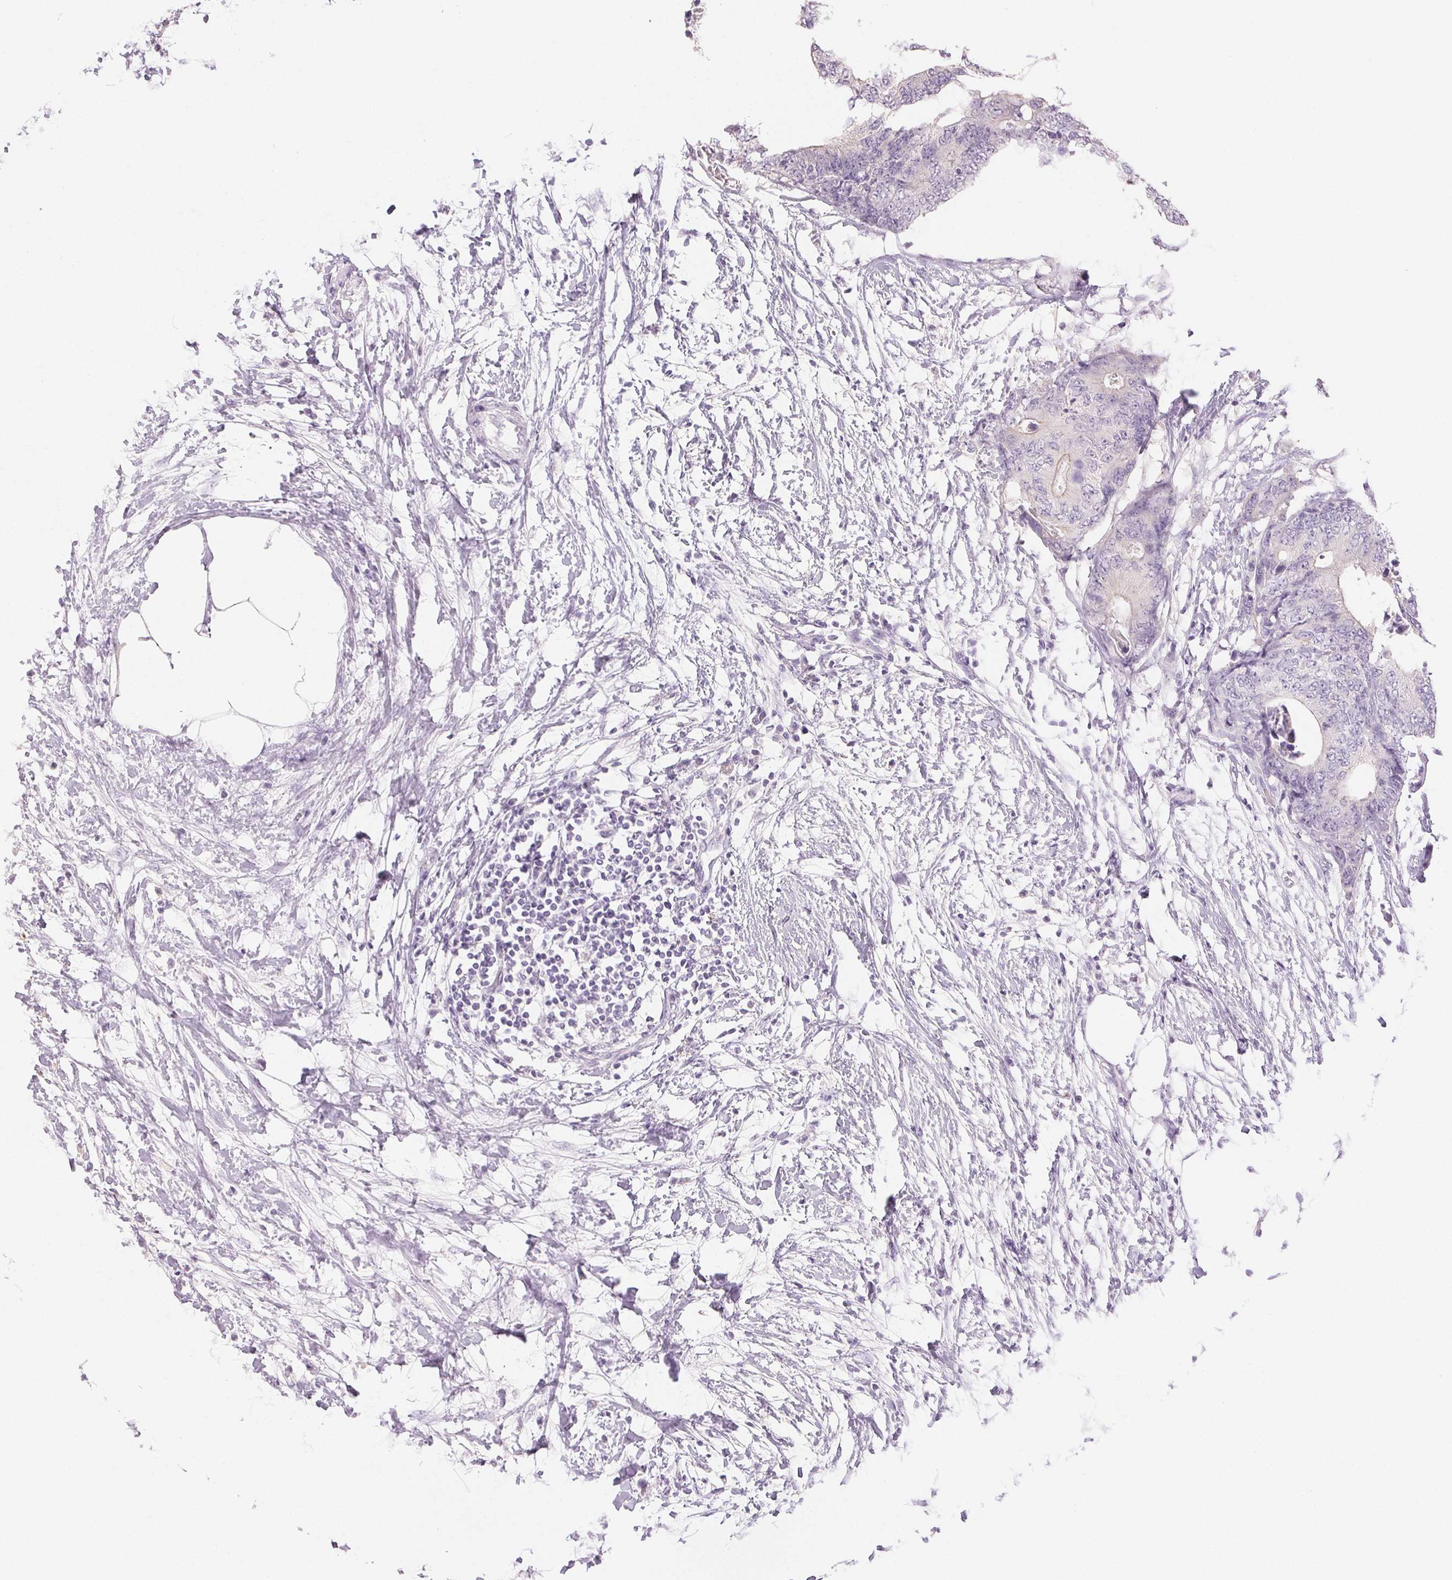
{"staining": {"intensity": "negative", "quantity": "none", "location": "none"}, "tissue": "colorectal cancer", "cell_type": "Tumor cells", "image_type": "cancer", "snomed": [{"axis": "morphology", "description": "Adenocarcinoma, NOS"}, {"axis": "topography", "description": "Colon"}], "caption": "Colorectal adenocarcinoma was stained to show a protein in brown. There is no significant expression in tumor cells.", "gene": "SFTPD", "patient": {"sex": "female", "age": 48}}